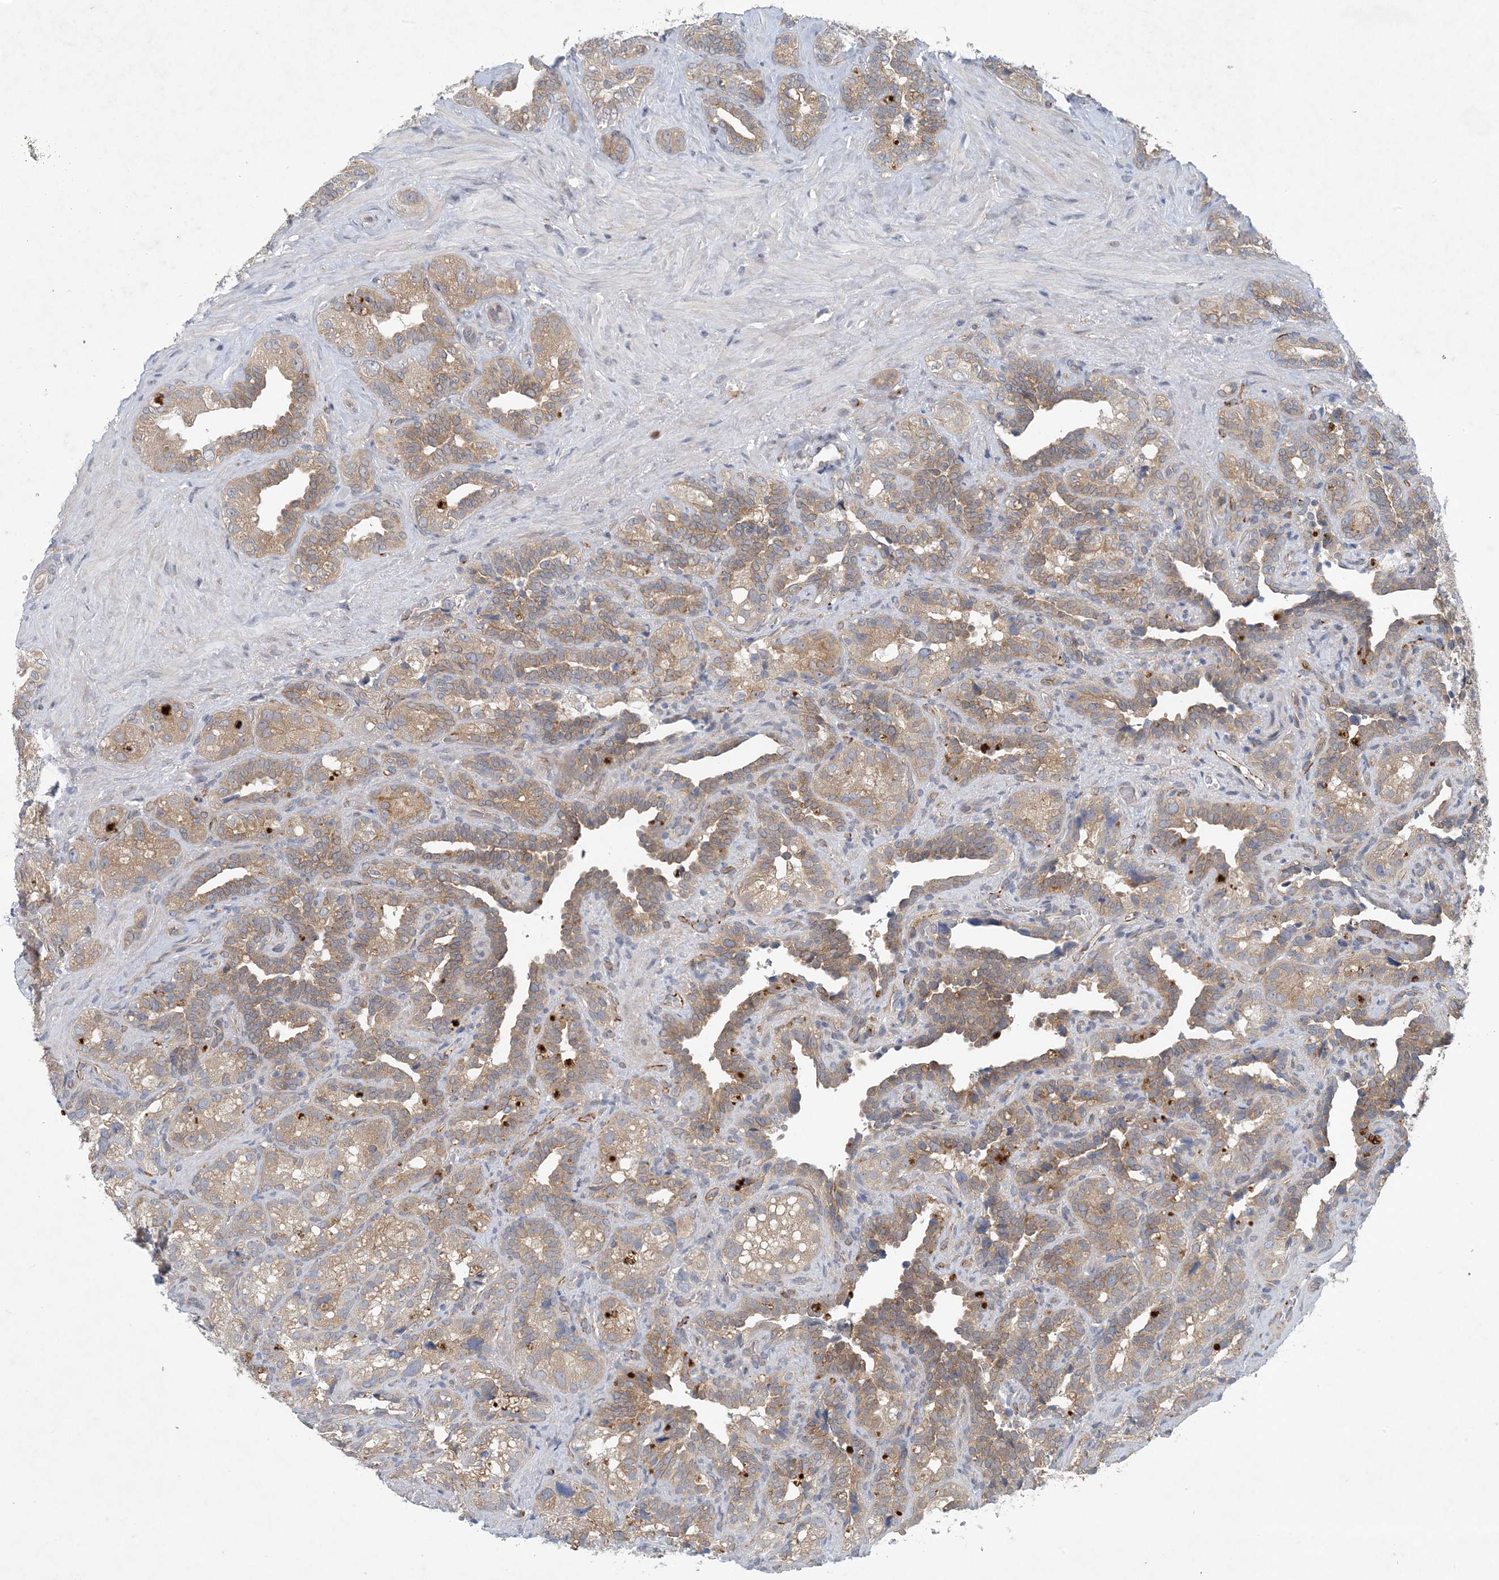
{"staining": {"intensity": "moderate", "quantity": "25%-75%", "location": "cytoplasmic/membranous"}, "tissue": "seminal vesicle", "cell_type": "Glandular cells", "image_type": "normal", "snomed": [{"axis": "morphology", "description": "Normal tissue, NOS"}, {"axis": "topography", "description": "Seminal veicle"}, {"axis": "topography", "description": "Peripheral nerve tissue"}], "caption": "Immunohistochemistry (IHC) (DAB) staining of benign human seminal vesicle reveals moderate cytoplasmic/membranous protein staining in about 25%-75% of glandular cells. The protein is shown in brown color, while the nuclei are stained blue.", "gene": "HIKESHI", "patient": {"sex": "male", "age": 67}}